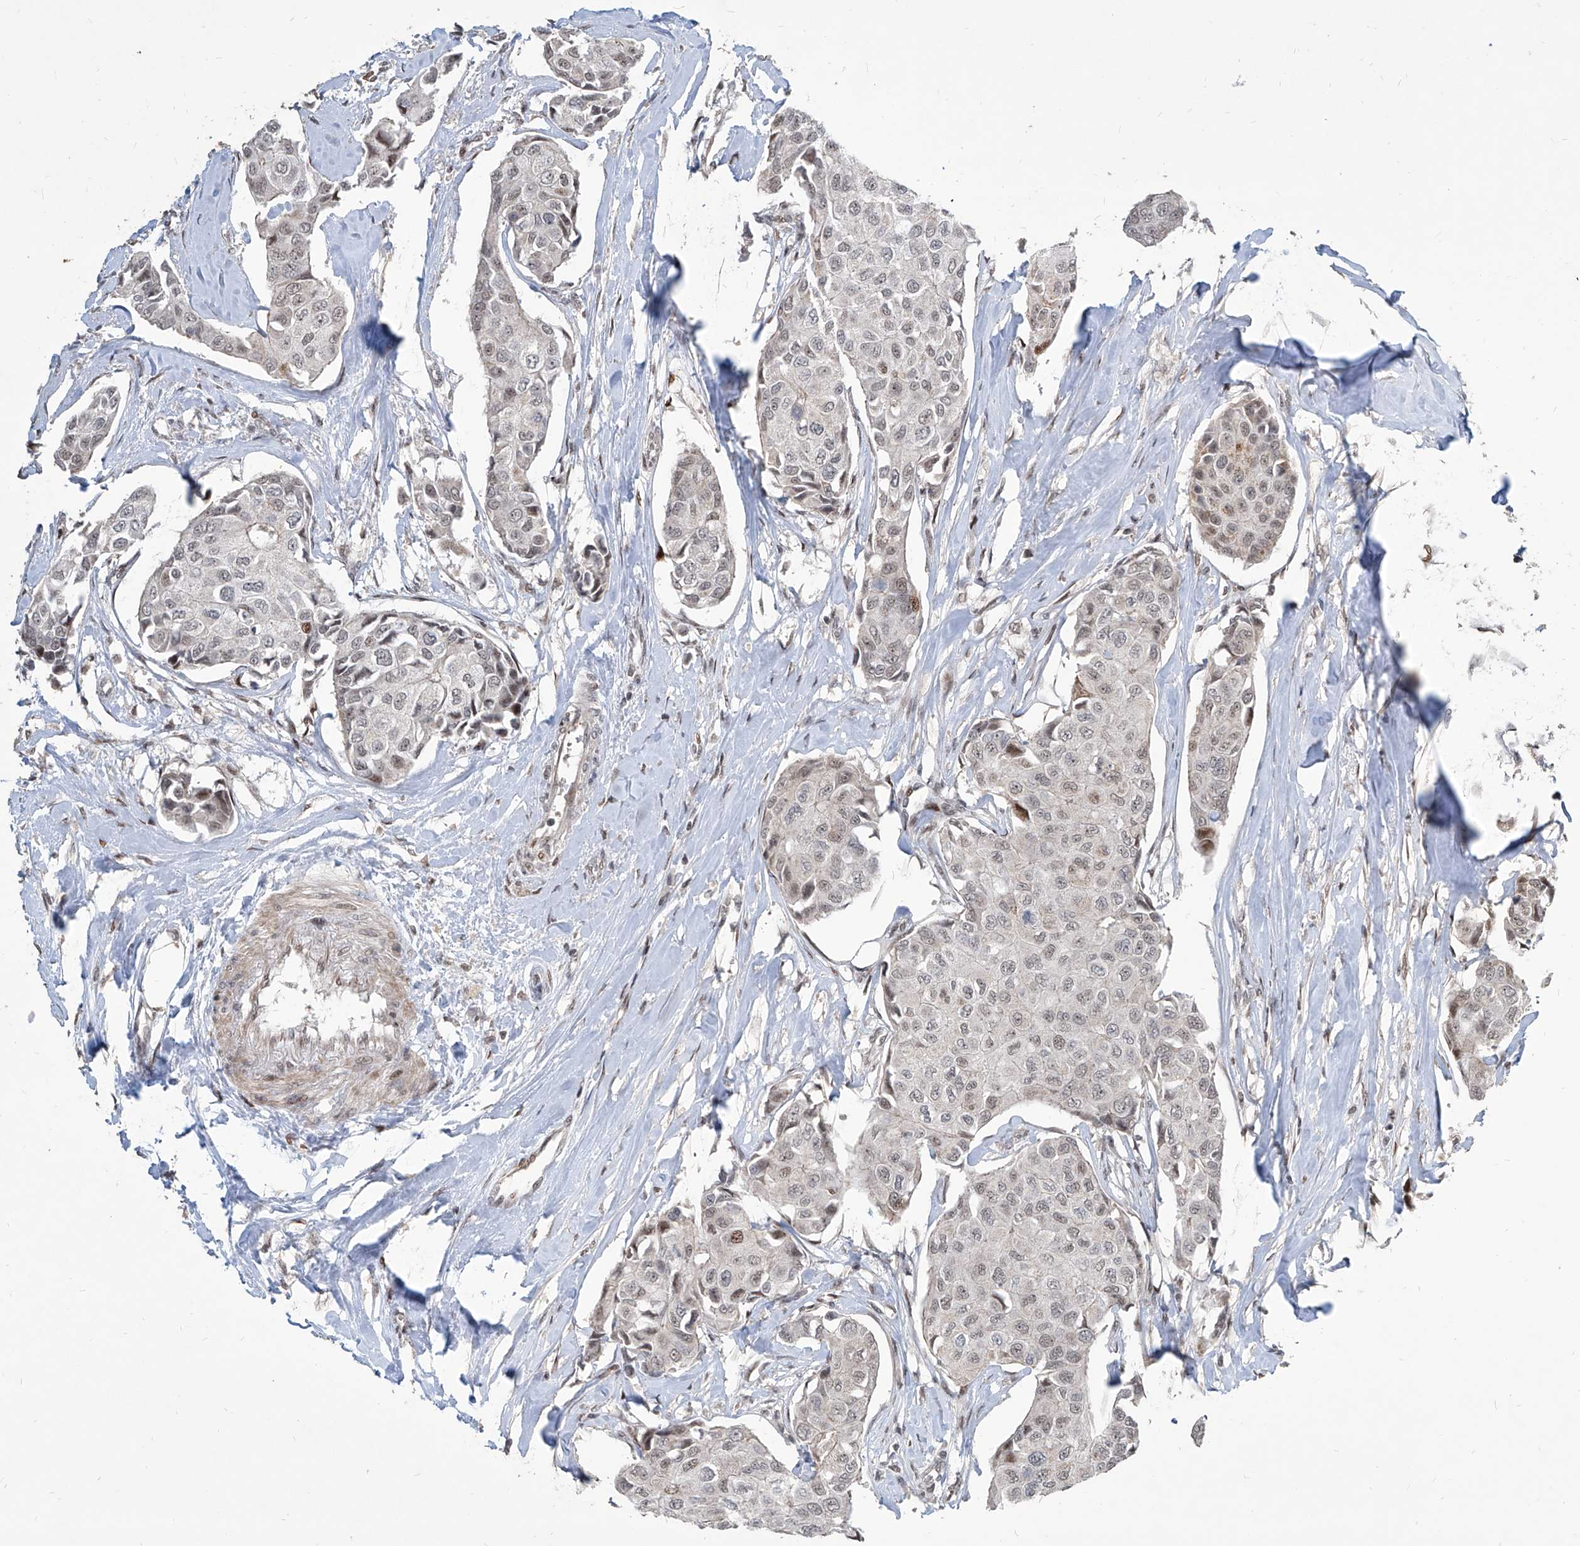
{"staining": {"intensity": "weak", "quantity": "25%-75%", "location": "nuclear"}, "tissue": "breast cancer", "cell_type": "Tumor cells", "image_type": "cancer", "snomed": [{"axis": "morphology", "description": "Duct carcinoma"}, {"axis": "topography", "description": "Breast"}], "caption": "Protein staining of breast infiltrating ductal carcinoma tissue exhibits weak nuclear staining in about 25%-75% of tumor cells.", "gene": "IRF2", "patient": {"sex": "female", "age": 80}}